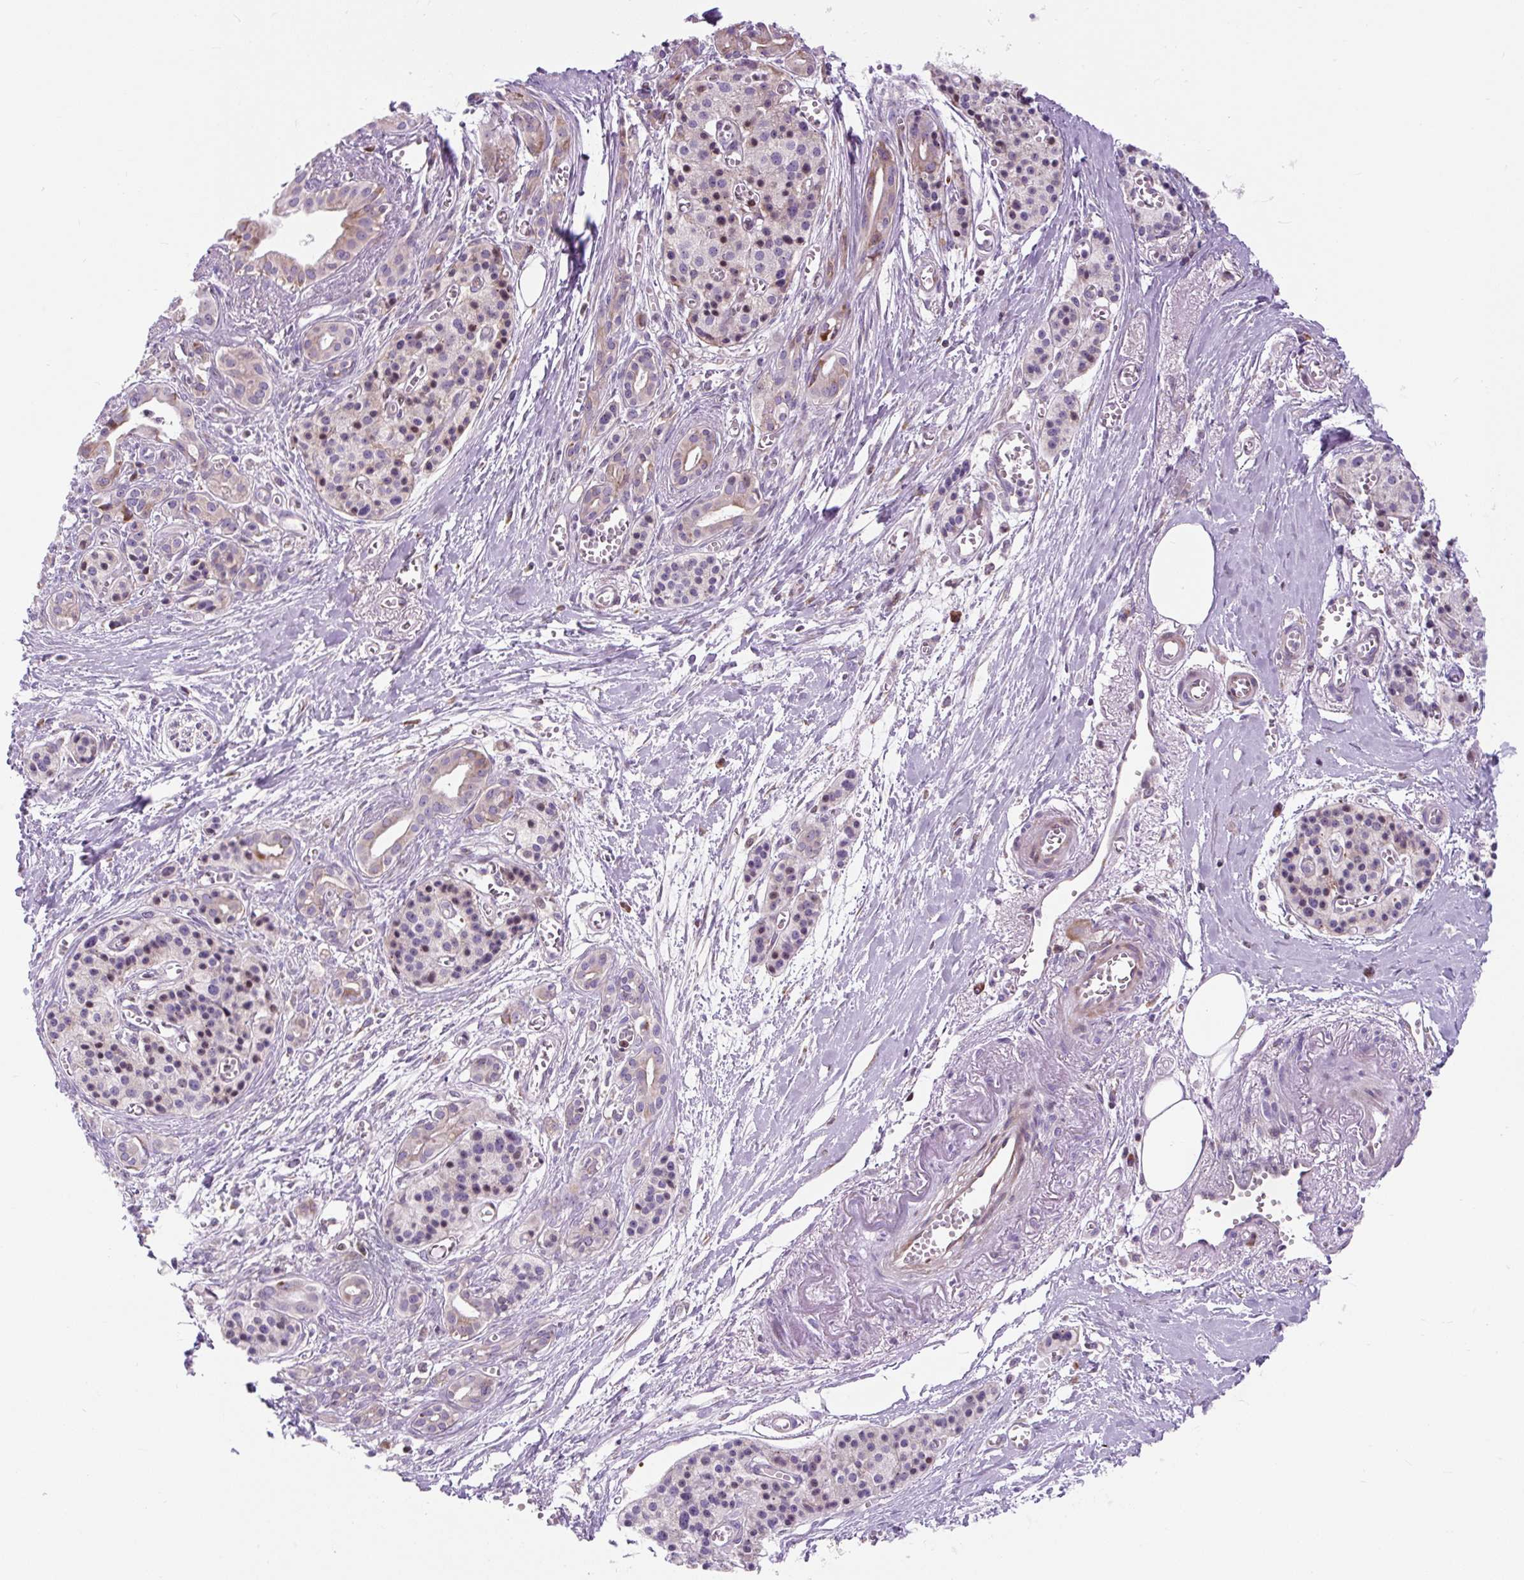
{"staining": {"intensity": "moderate", "quantity": "<25%", "location": "cytoplasmic/membranous"}, "tissue": "pancreatic cancer", "cell_type": "Tumor cells", "image_type": "cancer", "snomed": [{"axis": "morphology", "description": "Adenocarcinoma, NOS"}, {"axis": "topography", "description": "Pancreas"}], "caption": "A photomicrograph showing moderate cytoplasmic/membranous positivity in approximately <25% of tumor cells in pancreatic cancer (adenocarcinoma), as visualized by brown immunohistochemical staining.", "gene": "CISD3", "patient": {"sex": "male", "age": 71}}